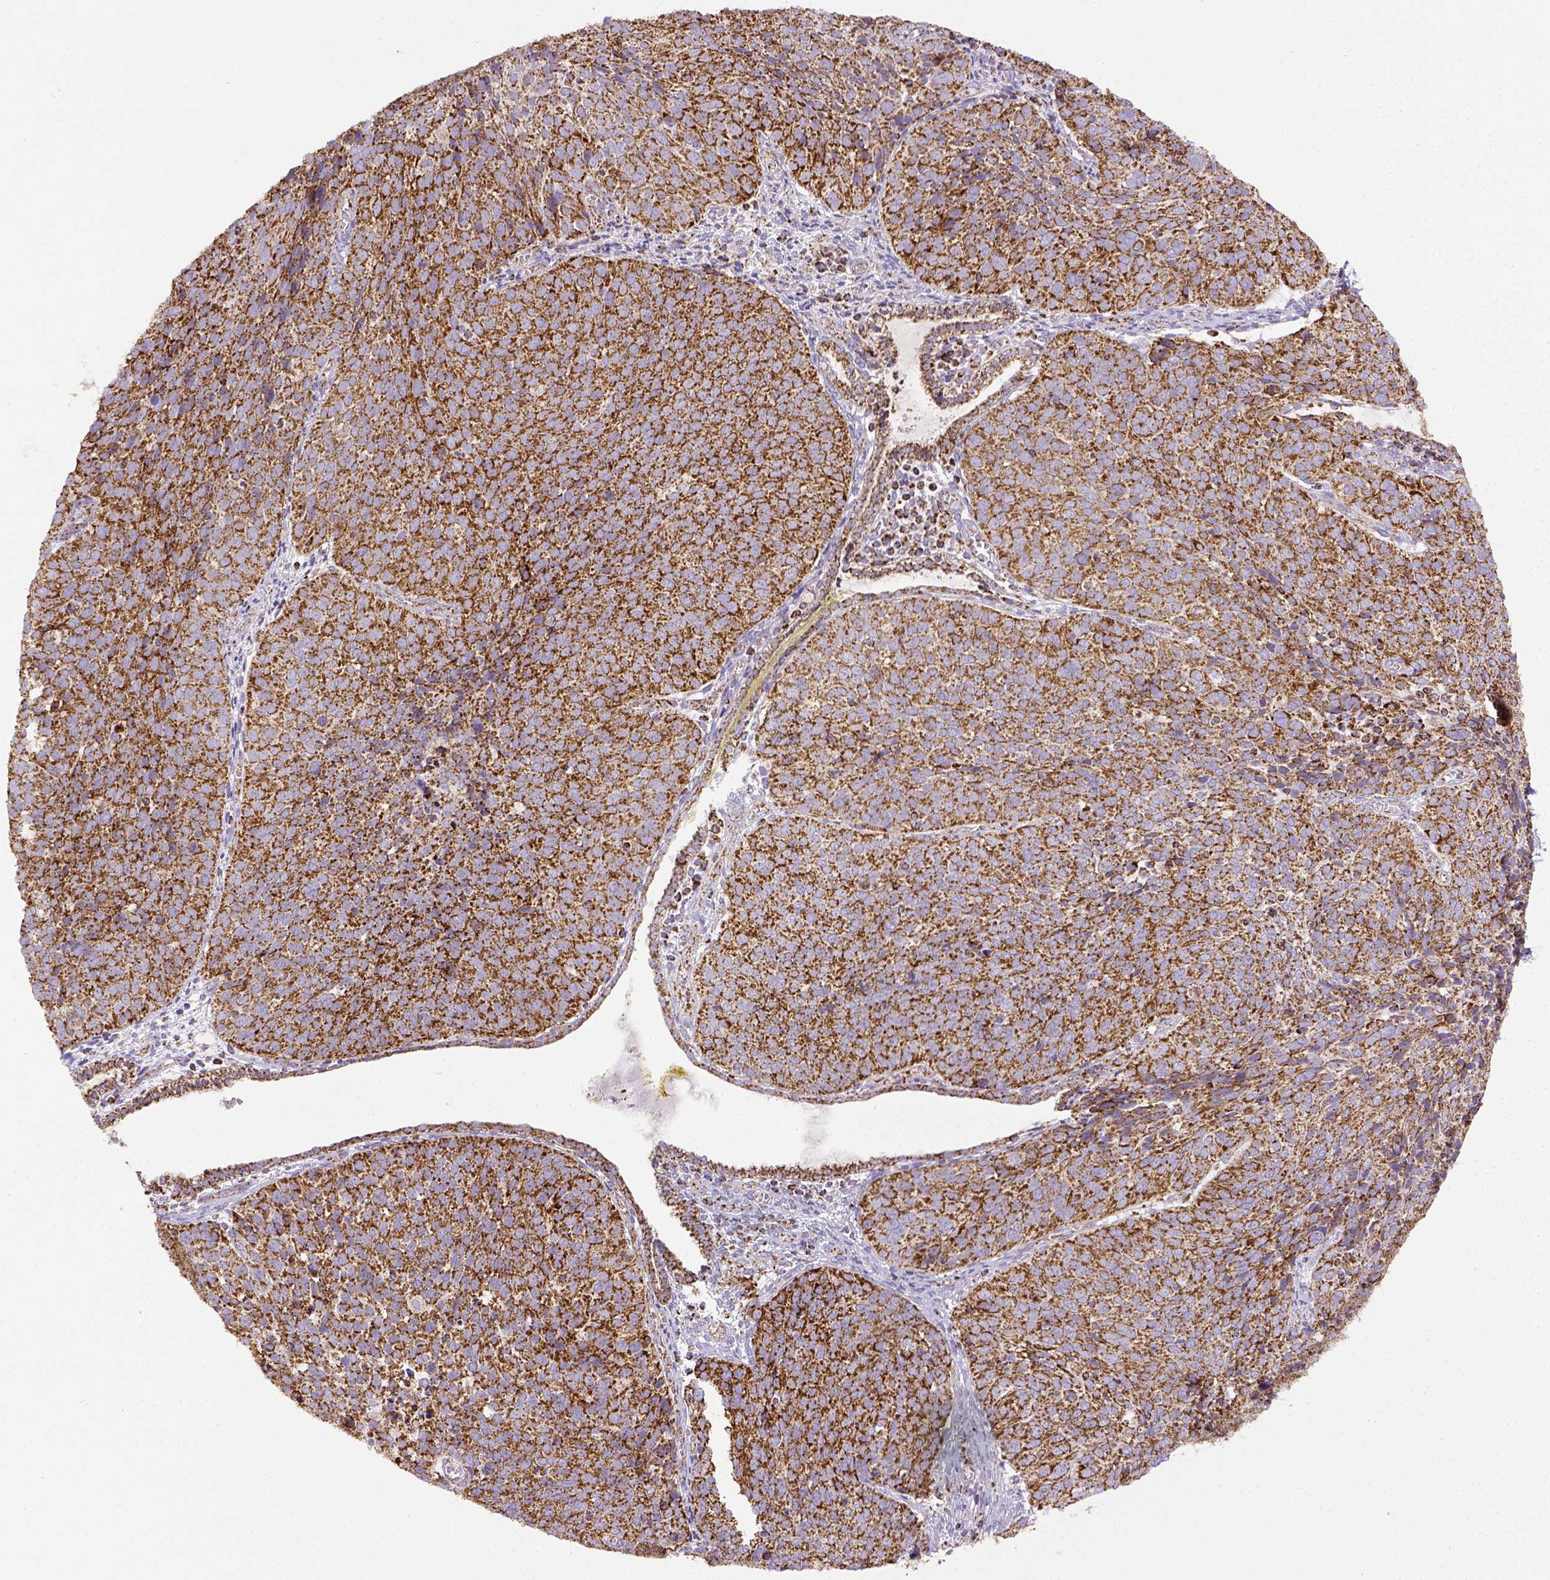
{"staining": {"intensity": "moderate", "quantity": ">75%", "location": "cytoplasmic/membranous"}, "tissue": "cervical cancer", "cell_type": "Tumor cells", "image_type": "cancer", "snomed": [{"axis": "morphology", "description": "Squamous cell carcinoma, NOS"}, {"axis": "topography", "description": "Cervix"}], "caption": "Approximately >75% of tumor cells in cervical cancer (squamous cell carcinoma) display moderate cytoplasmic/membranous protein expression as visualized by brown immunohistochemical staining.", "gene": "MT-CO1", "patient": {"sex": "female", "age": 39}}